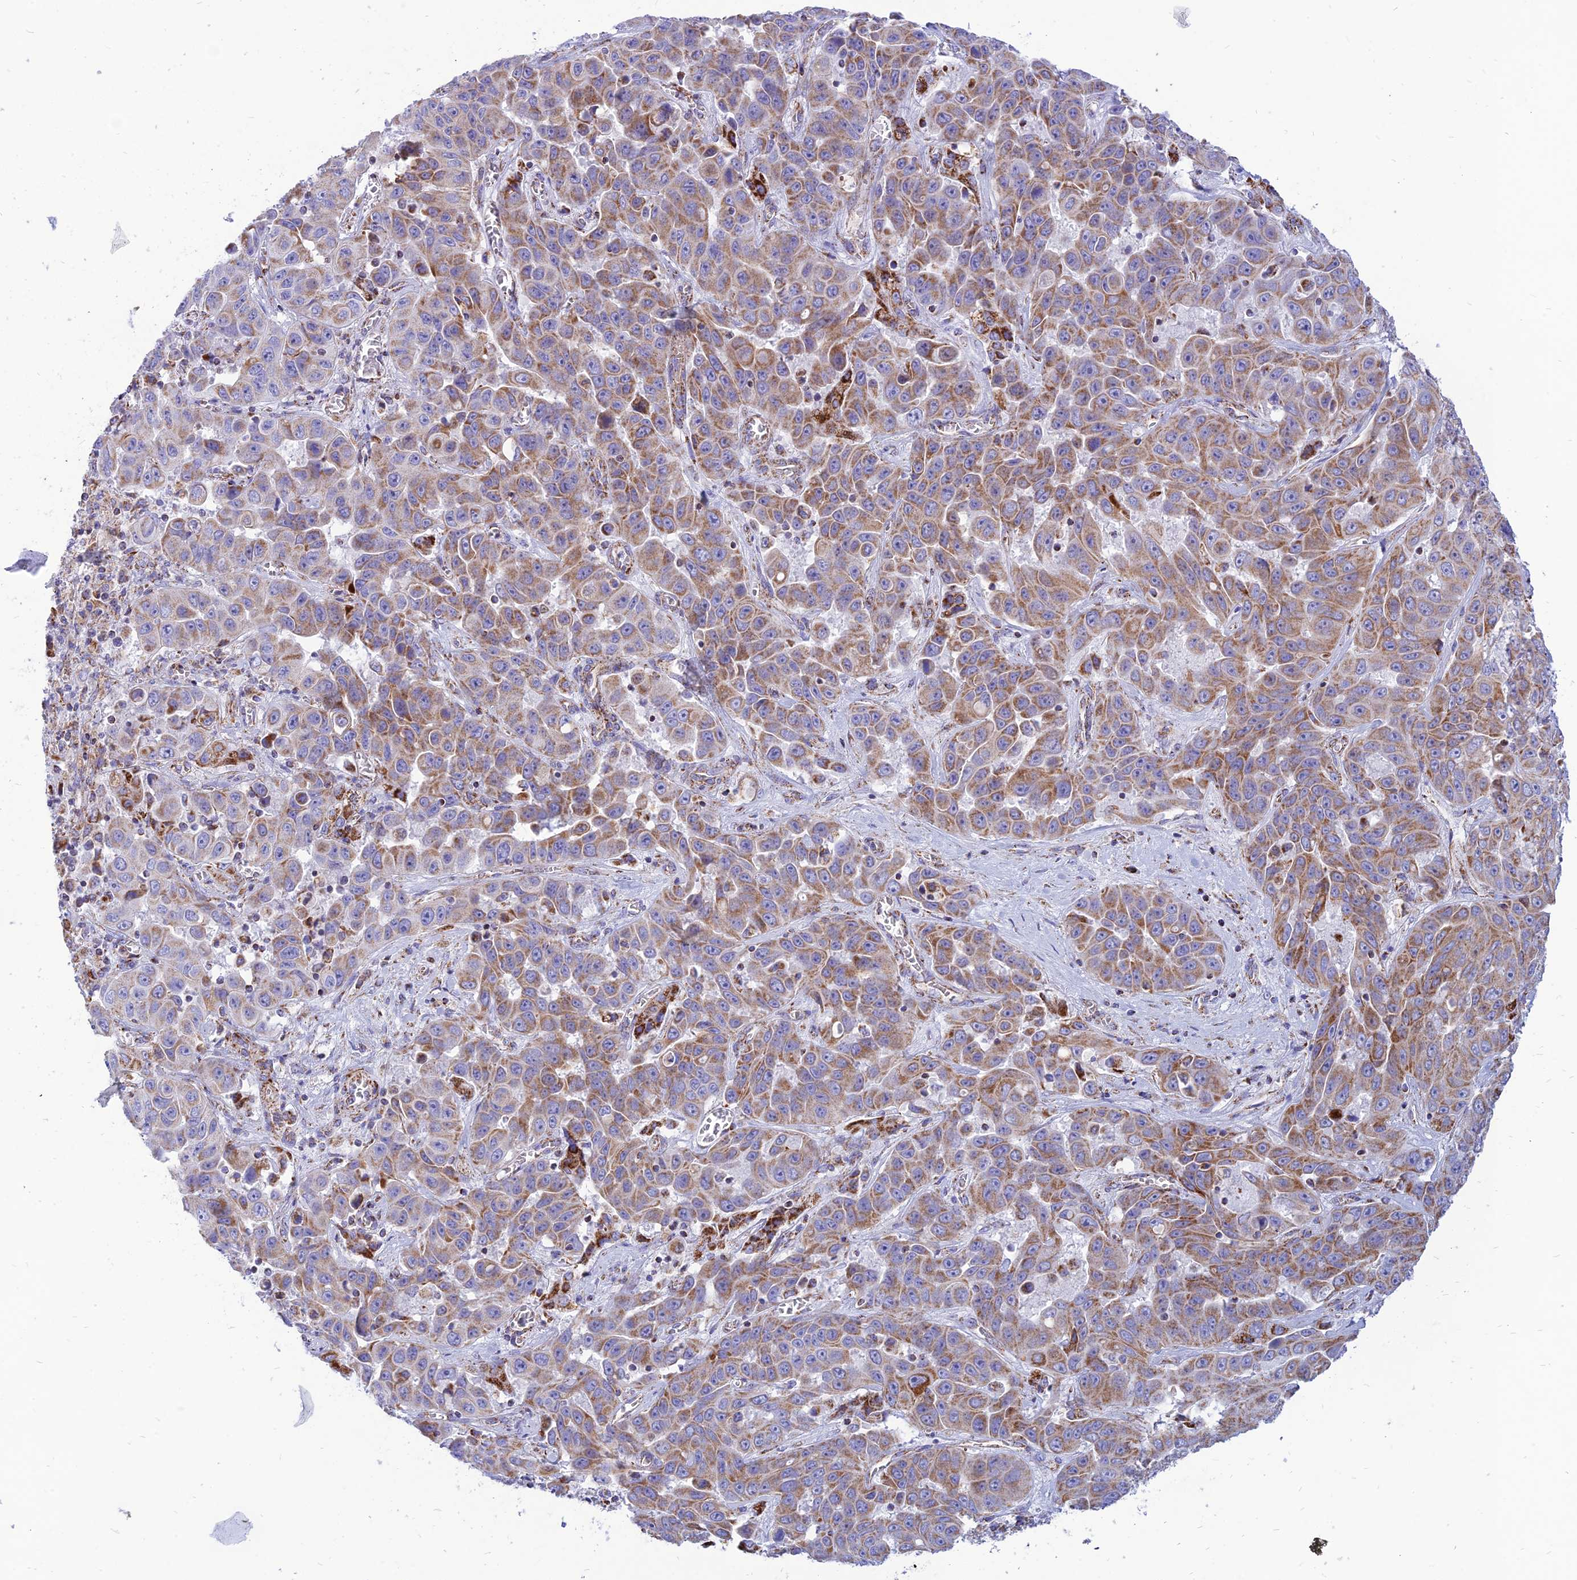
{"staining": {"intensity": "moderate", "quantity": ">75%", "location": "cytoplasmic/membranous"}, "tissue": "liver cancer", "cell_type": "Tumor cells", "image_type": "cancer", "snomed": [{"axis": "morphology", "description": "Cholangiocarcinoma"}, {"axis": "topography", "description": "Liver"}], "caption": "A medium amount of moderate cytoplasmic/membranous expression is identified in about >75% of tumor cells in cholangiocarcinoma (liver) tissue.", "gene": "PACC1", "patient": {"sex": "female", "age": 52}}